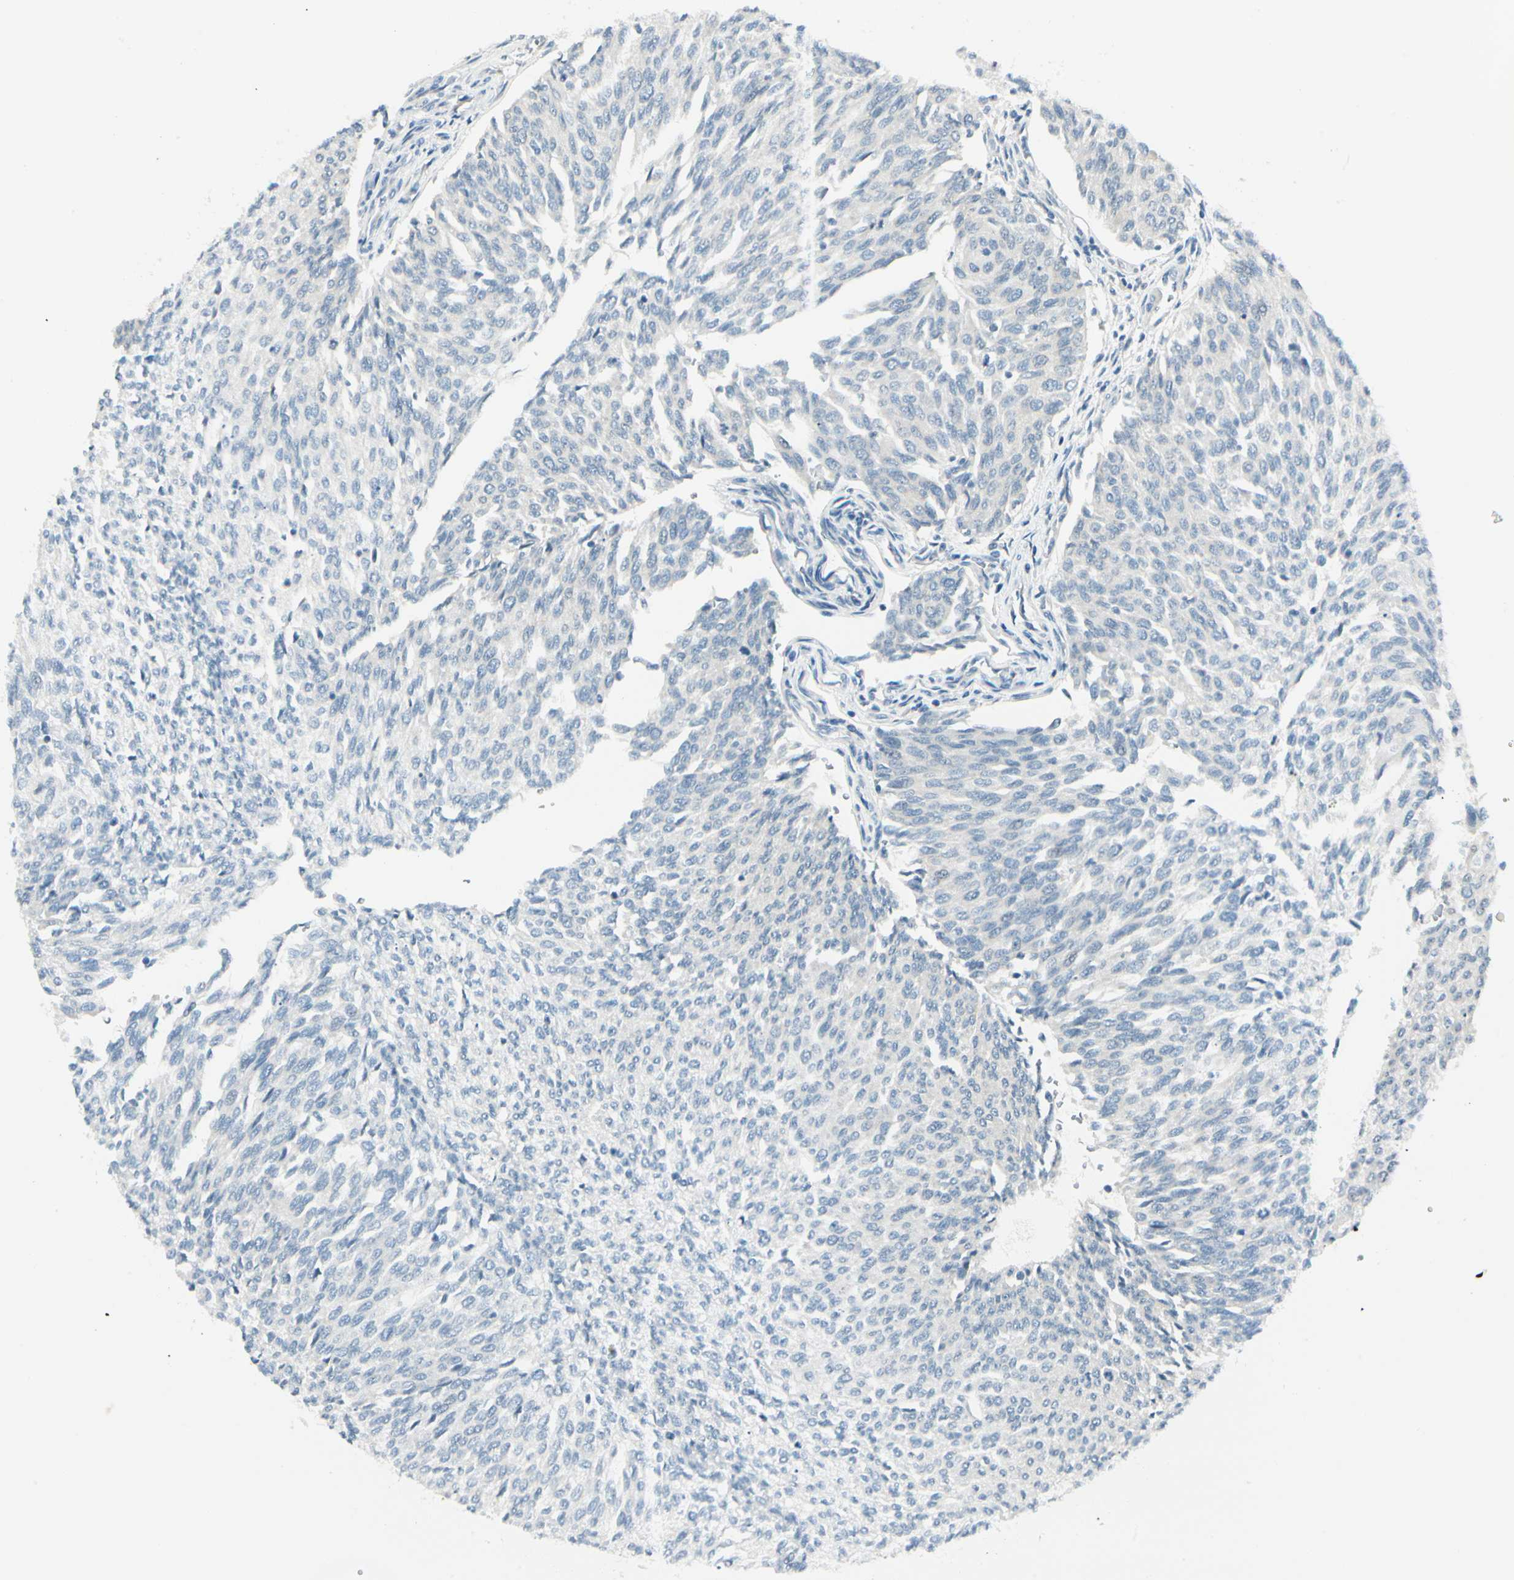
{"staining": {"intensity": "negative", "quantity": "none", "location": "none"}, "tissue": "urothelial cancer", "cell_type": "Tumor cells", "image_type": "cancer", "snomed": [{"axis": "morphology", "description": "Urothelial carcinoma, Low grade"}, {"axis": "topography", "description": "Urinary bladder"}], "caption": "High power microscopy micrograph of an immunohistochemistry micrograph of urothelial carcinoma (low-grade), revealing no significant positivity in tumor cells.", "gene": "ZSCAN1", "patient": {"sex": "female", "age": 79}}